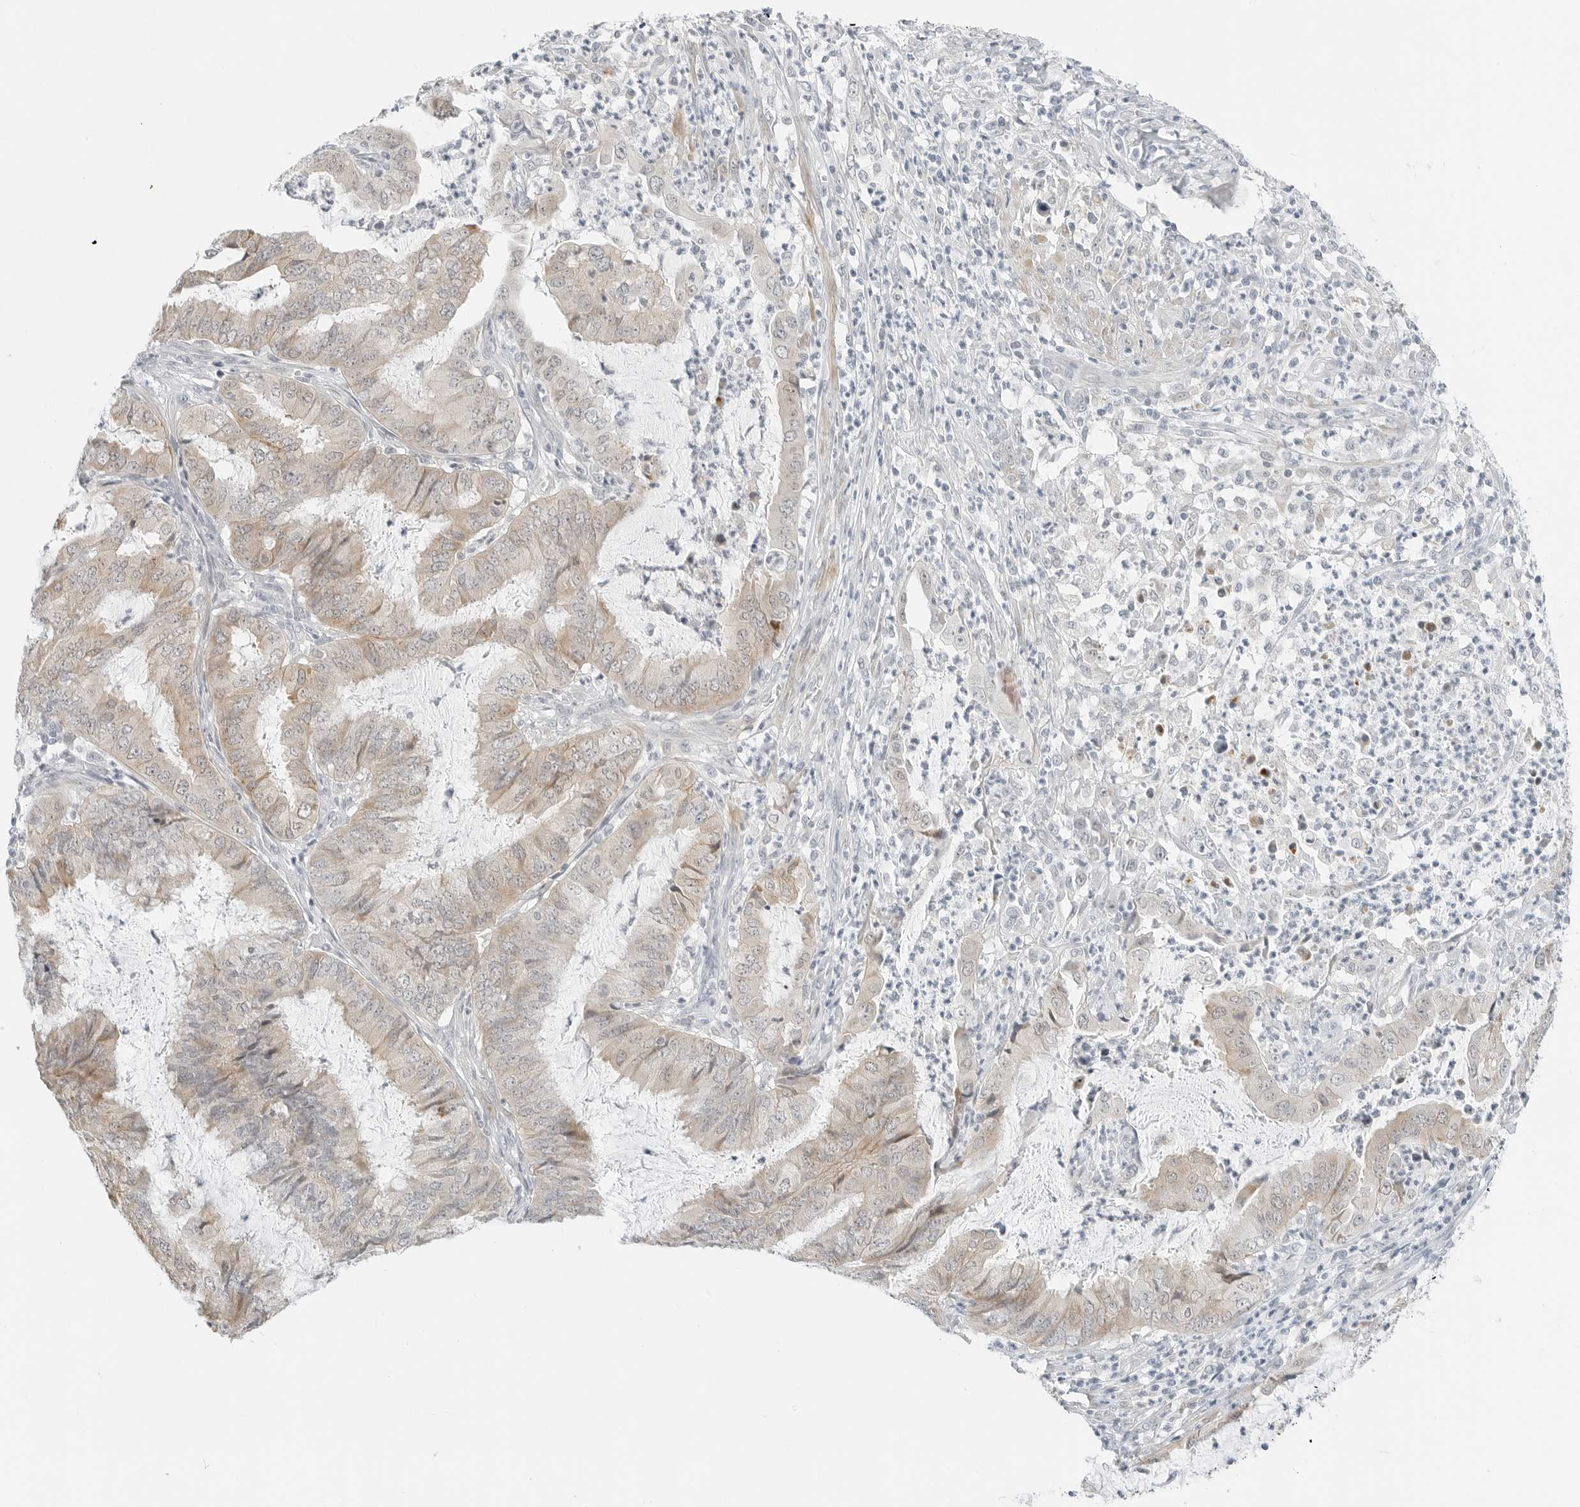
{"staining": {"intensity": "weak", "quantity": "25%-75%", "location": "cytoplasmic/membranous"}, "tissue": "endometrial cancer", "cell_type": "Tumor cells", "image_type": "cancer", "snomed": [{"axis": "morphology", "description": "Adenocarcinoma, NOS"}, {"axis": "topography", "description": "Endometrium"}], "caption": "DAB (3,3'-diaminobenzidine) immunohistochemical staining of endometrial adenocarcinoma exhibits weak cytoplasmic/membranous protein expression in about 25%-75% of tumor cells.", "gene": "CCSAP", "patient": {"sex": "female", "age": 49}}